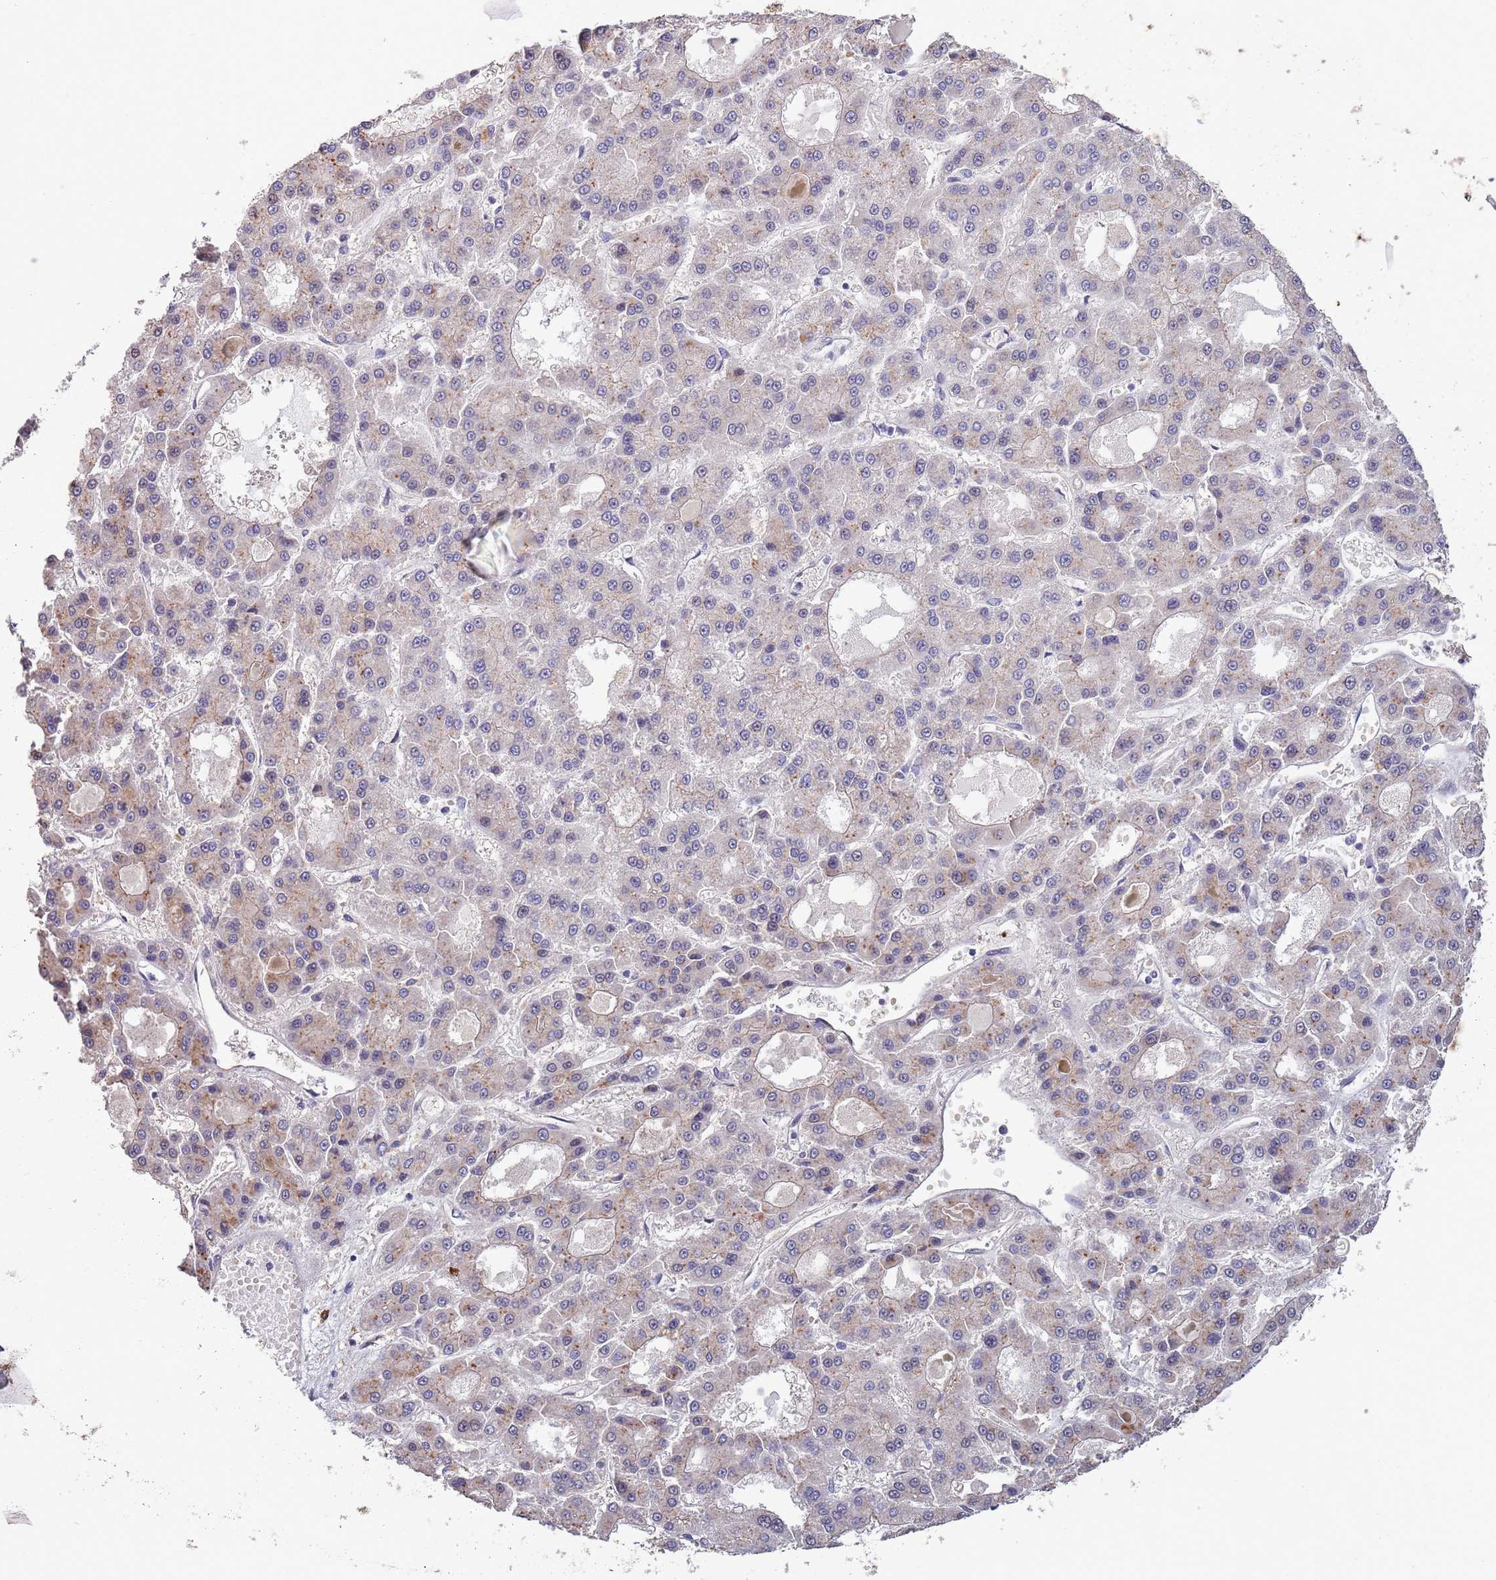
{"staining": {"intensity": "weak", "quantity": "<25%", "location": "cytoplasmic/membranous"}, "tissue": "liver cancer", "cell_type": "Tumor cells", "image_type": "cancer", "snomed": [{"axis": "morphology", "description": "Carcinoma, Hepatocellular, NOS"}, {"axis": "topography", "description": "Liver"}], "caption": "Immunohistochemistry of human liver hepatocellular carcinoma shows no expression in tumor cells.", "gene": "MARVELD2", "patient": {"sex": "male", "age": 70}}